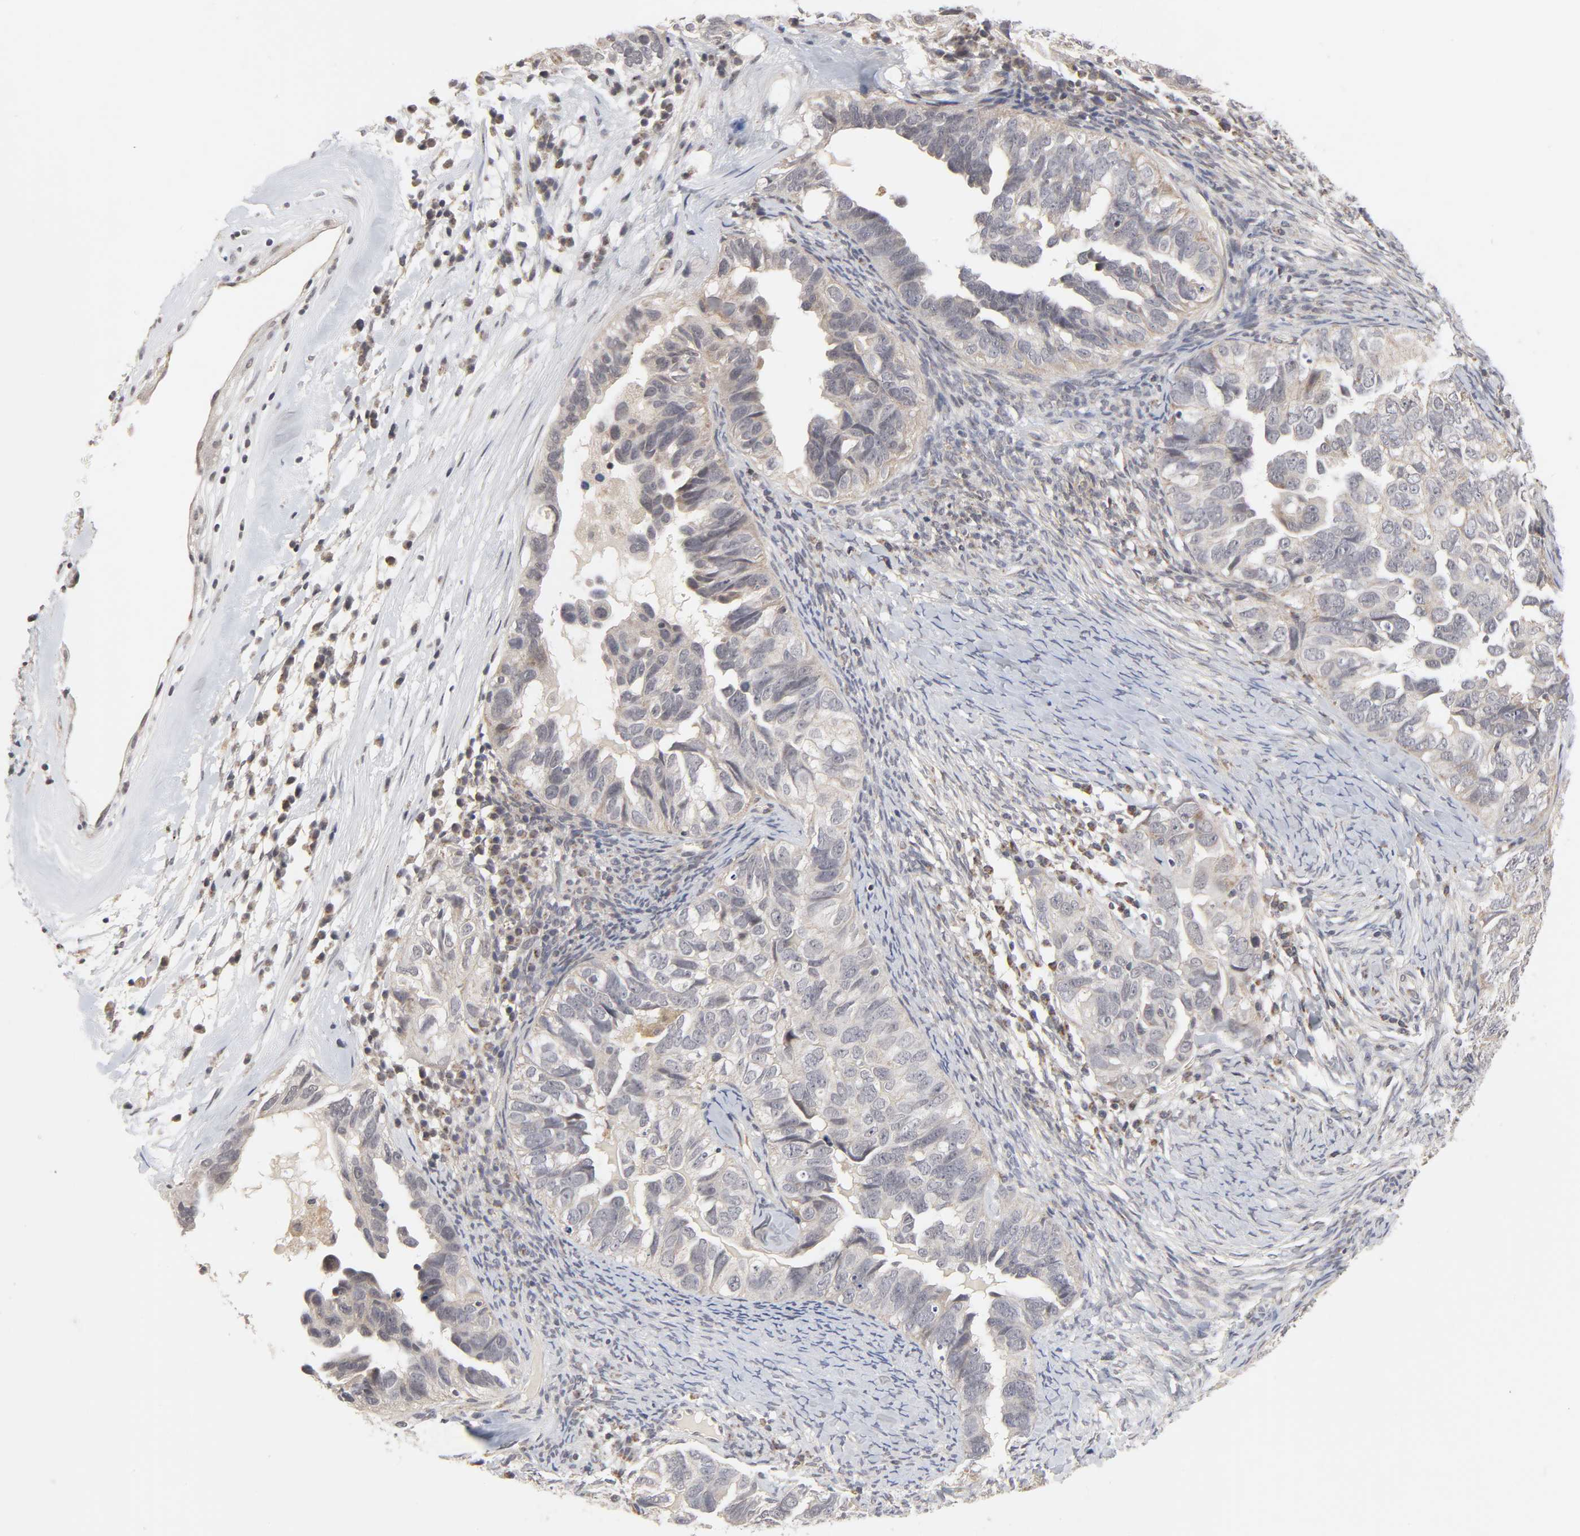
{"staining": {"intensity": "weak", "quantity": "25%-75%", "location": "cytoplasmic/membranous"}, "tissue": "ovarian cancer", "cell_type": "Tumor cells", "image_type": "cancer", "snomed": [{"axis": "morphology", "description": "Cystadenocarcinoma, serous, NOS"}, {"axis": "topography", "description": "Ovary"}], "caption": "An image of ovarian cancer (serous cystadenocarcinoma) stained for a protein demonstrates weak cytoplasmic/membranous brown staining in tumor cells.", "gene": "AUH", "patient": {"sex": "female", "age": 82}}